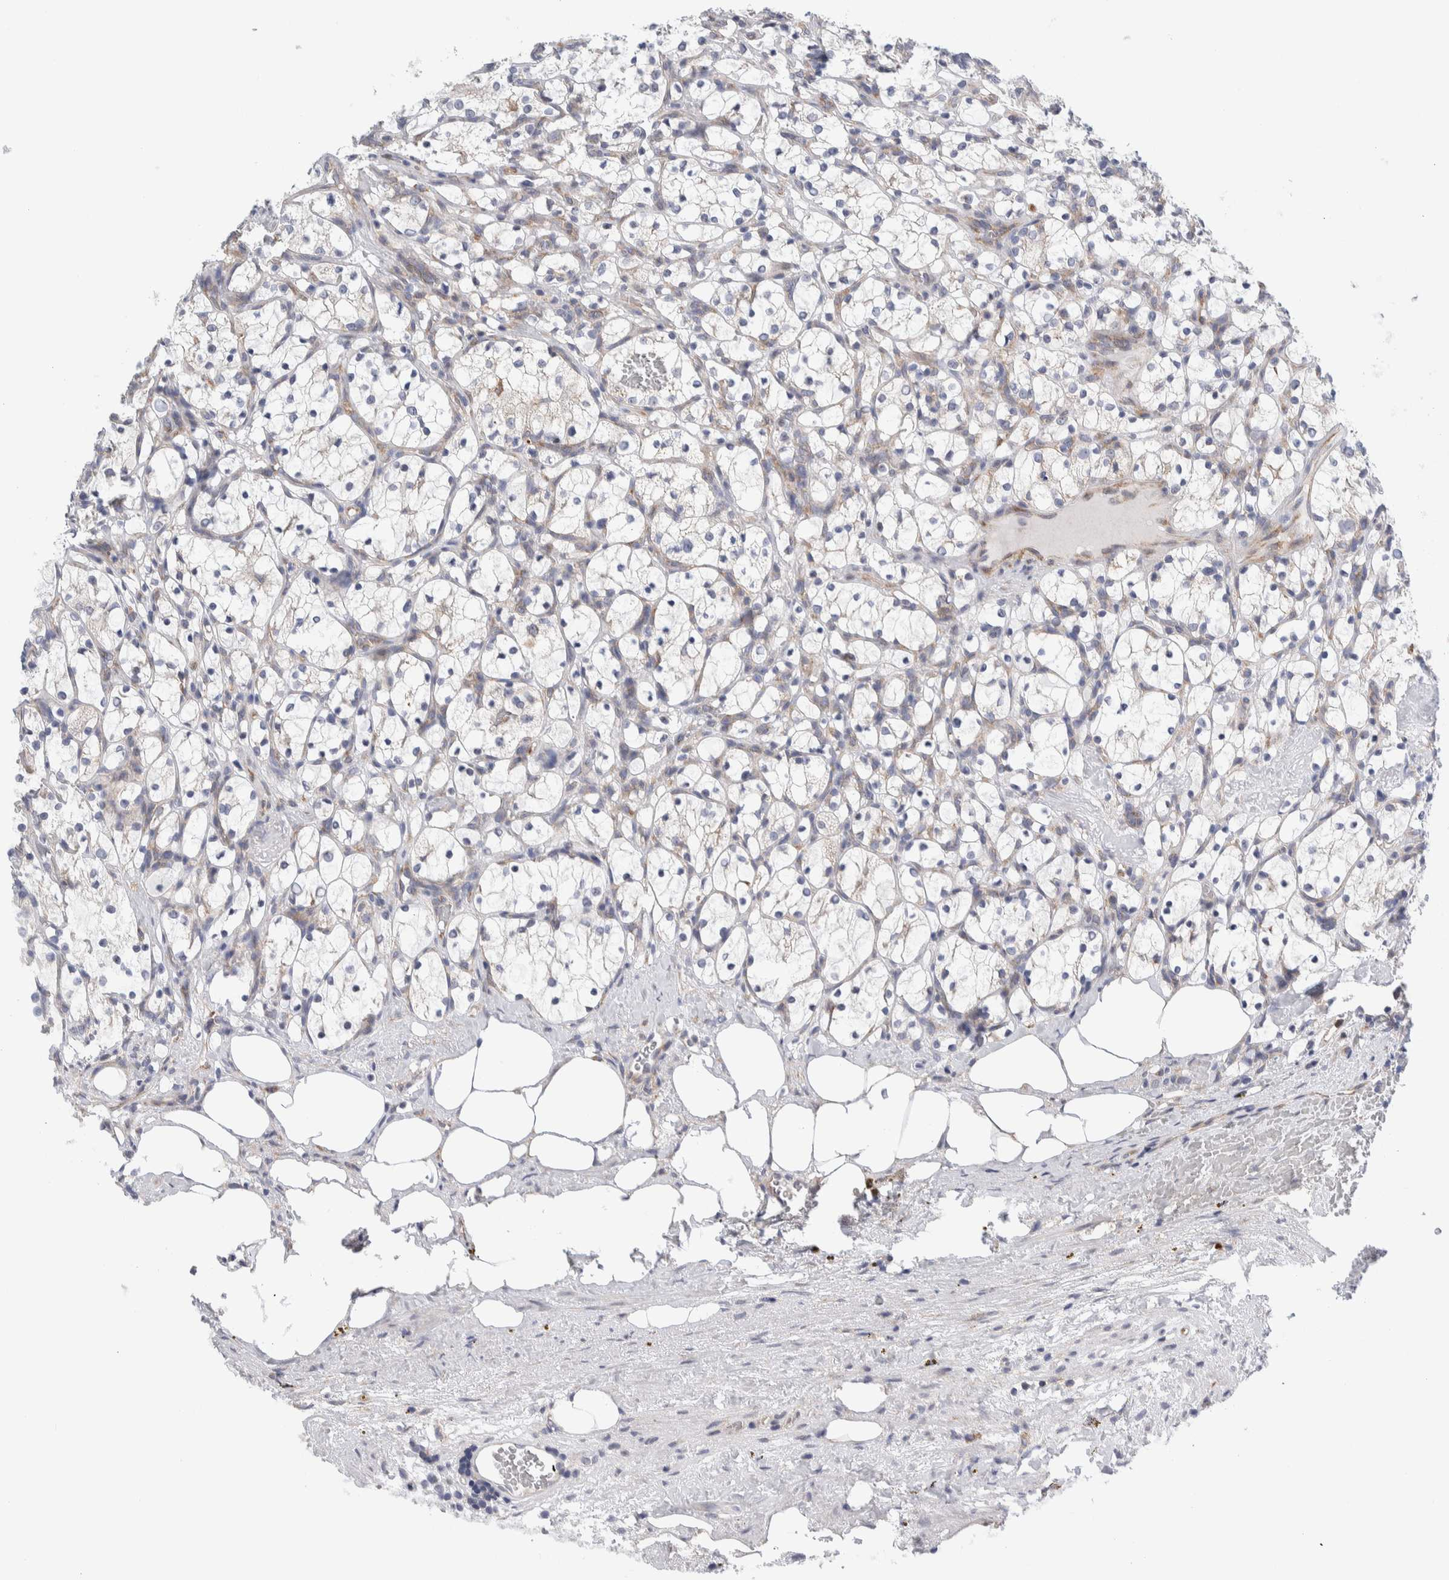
{"staining": {"intensity": "negative", "quantity": "none", "location": "none"}, "tissue": "renal cancer", "cell_type": "Tumor cells", "image_type": "cancer", "snomed": [{"axis": "morphology", "description": "Adenocarcinoma, NOS"}, {"axis": "topography", "description": "Kidney"}], "caption": "Adenocarcinoma (renal) stained for a protein using immunohistochemistry exhibits no expression tumor cells.", "gene": "RACK1", "patient": {"sex": "female", "age": 69}}